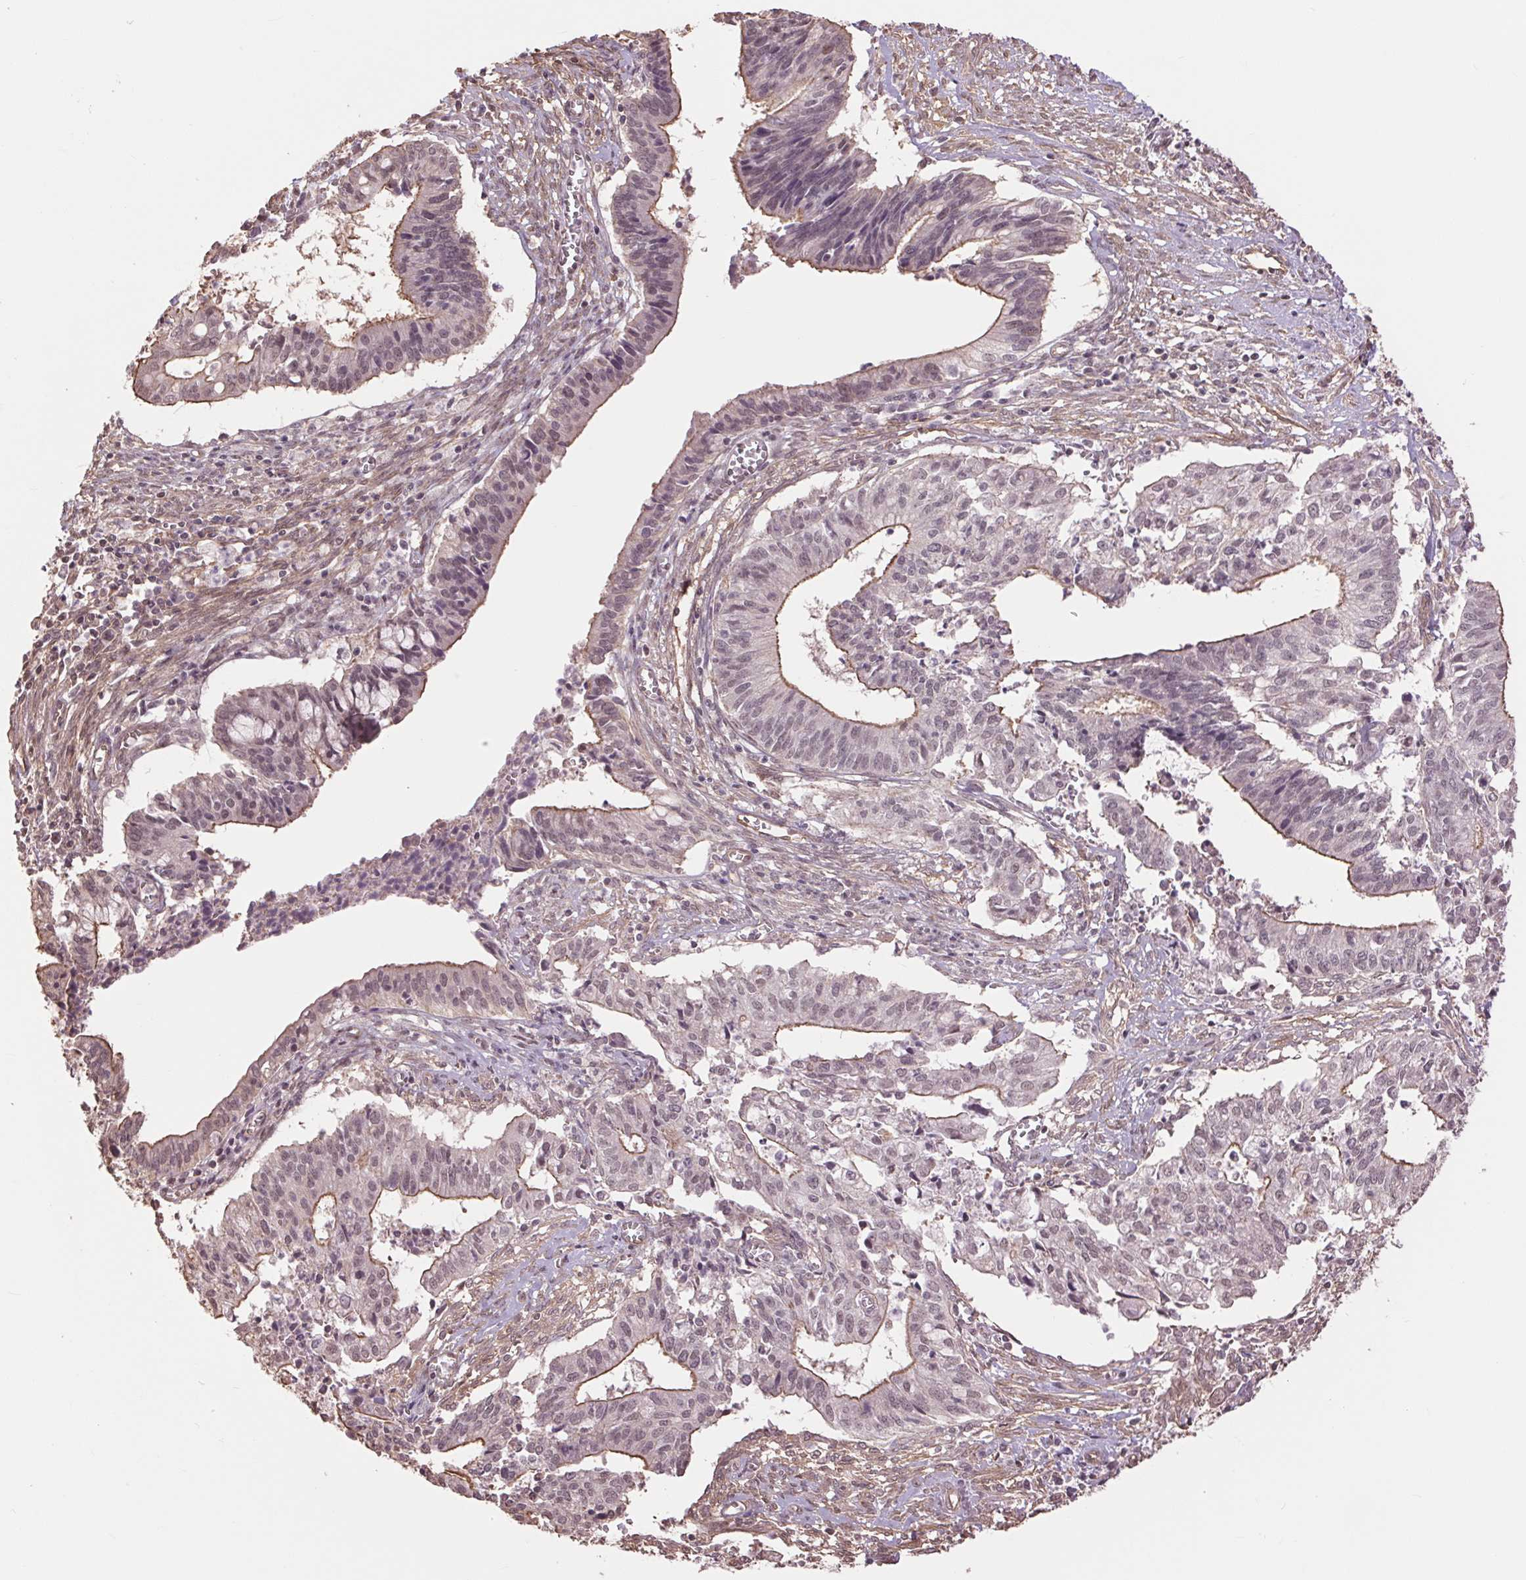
{"staining": {"intensity": "moderate", "quantity": "25%-75%", "location": "cytoplasmic/membranous"}, "tissue": "cervical cancer", "cell_type": "Tumor cells", "image_type": "cancer", "snomed": [{"axis": "morphology", "description": "Adenocarcinoma, NOS"}, {"axis": "topography", "description": "Cervix"}], "caption": "Moderate cytoplasmic/membranous staining is identified in approximately 25%-75% of tumor cells in cervical cancer (adenocarcinoma). Using DAB (brown) and hematoxylin (blue) stains, captured at high magnification using brightfield microscopy.", "gene": "PALM", "patient": {"sex": "female", "age": 44}}